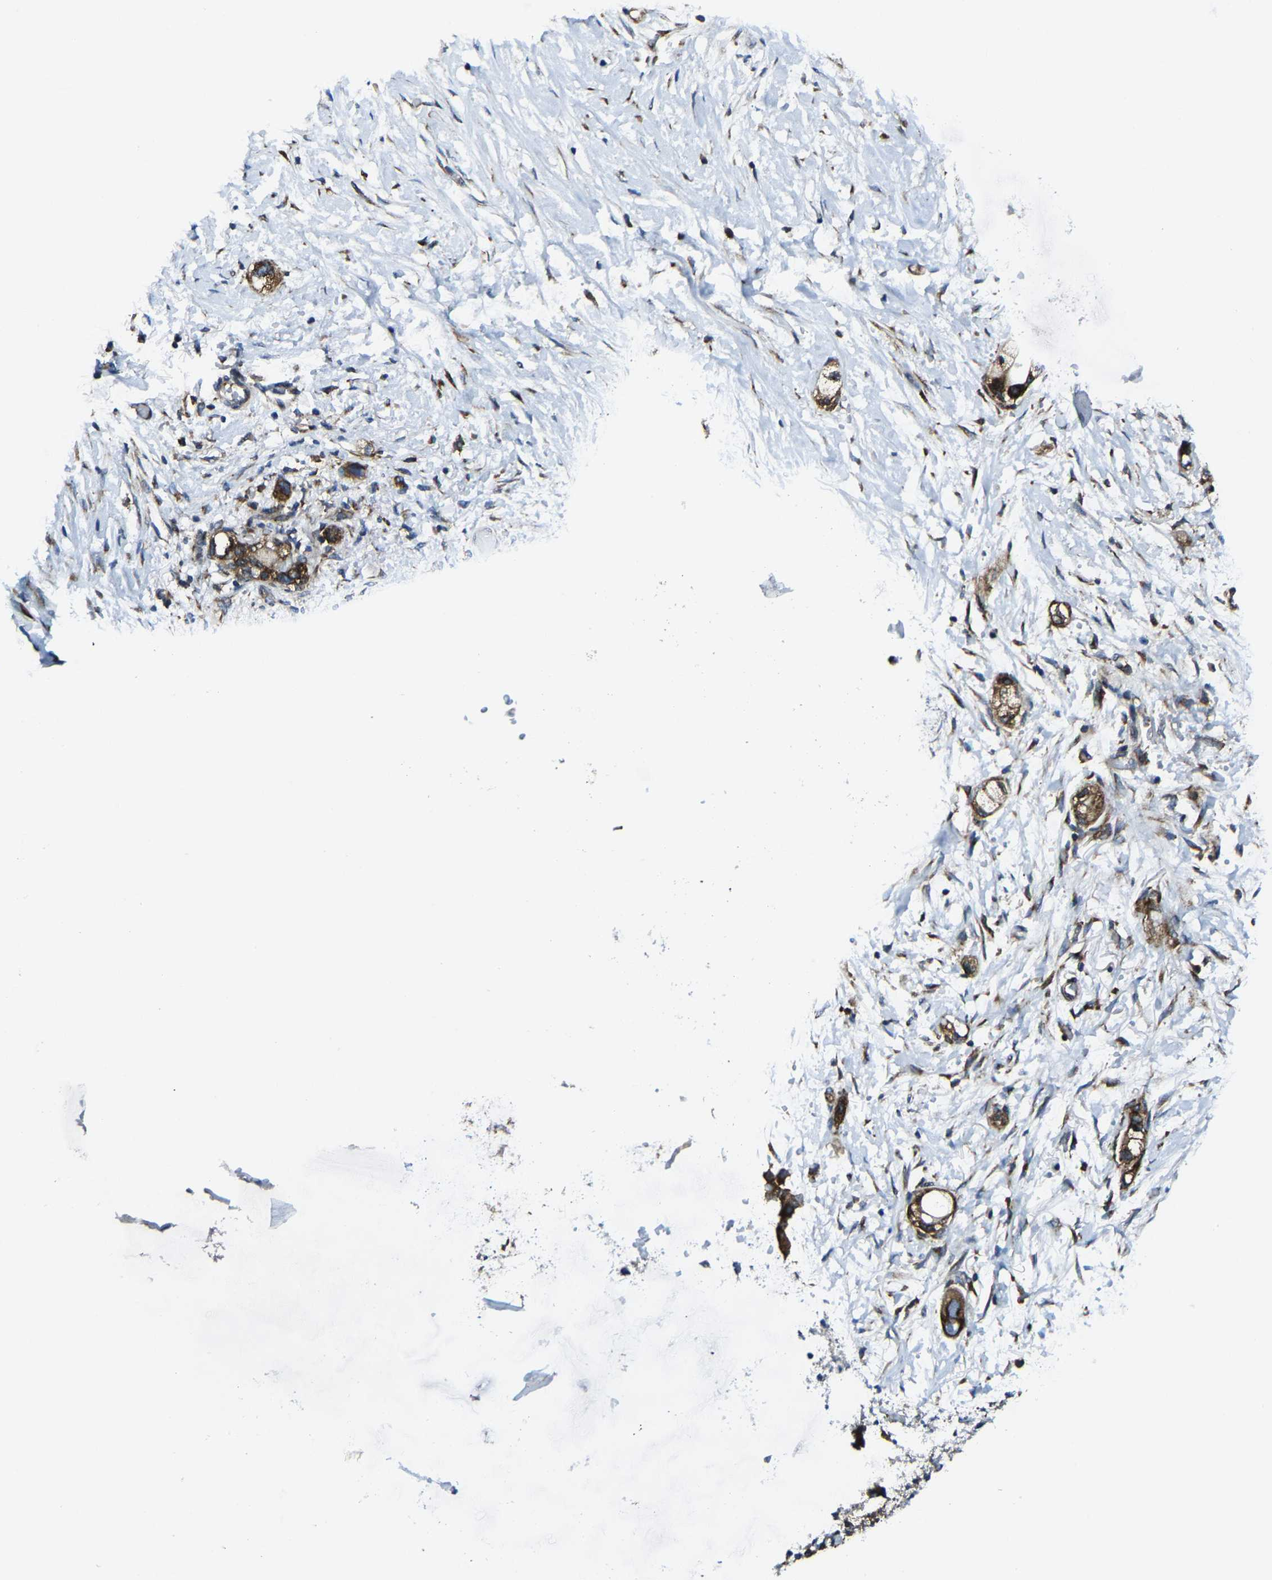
{"staining": {"intensity": "moderate", "quantity": ">75%", "location": "cytoplasmic/membranous"}, "tissue": "stomach cancer", "cell_type": "Tumor cells", "image_type": "cancer", "snomed": [{"axis": "morphology", "description": "Adenocarcinoma, NOS"}, {"axis": "topography", "description": "Stomach"}, {"axis": "topography", "description": "Stomach, lower"}], "caption": "Immunohistochemistry of human stomach cancer exhibits medium levels of moderate cytoplasmic/membranous staining in approximately >75% of tumor cells. (brown staining indicates protein expression, while blue staining denotes nuclei).", "gene": "G3BP2", "patient": {"sex": "female", "age": 48}}